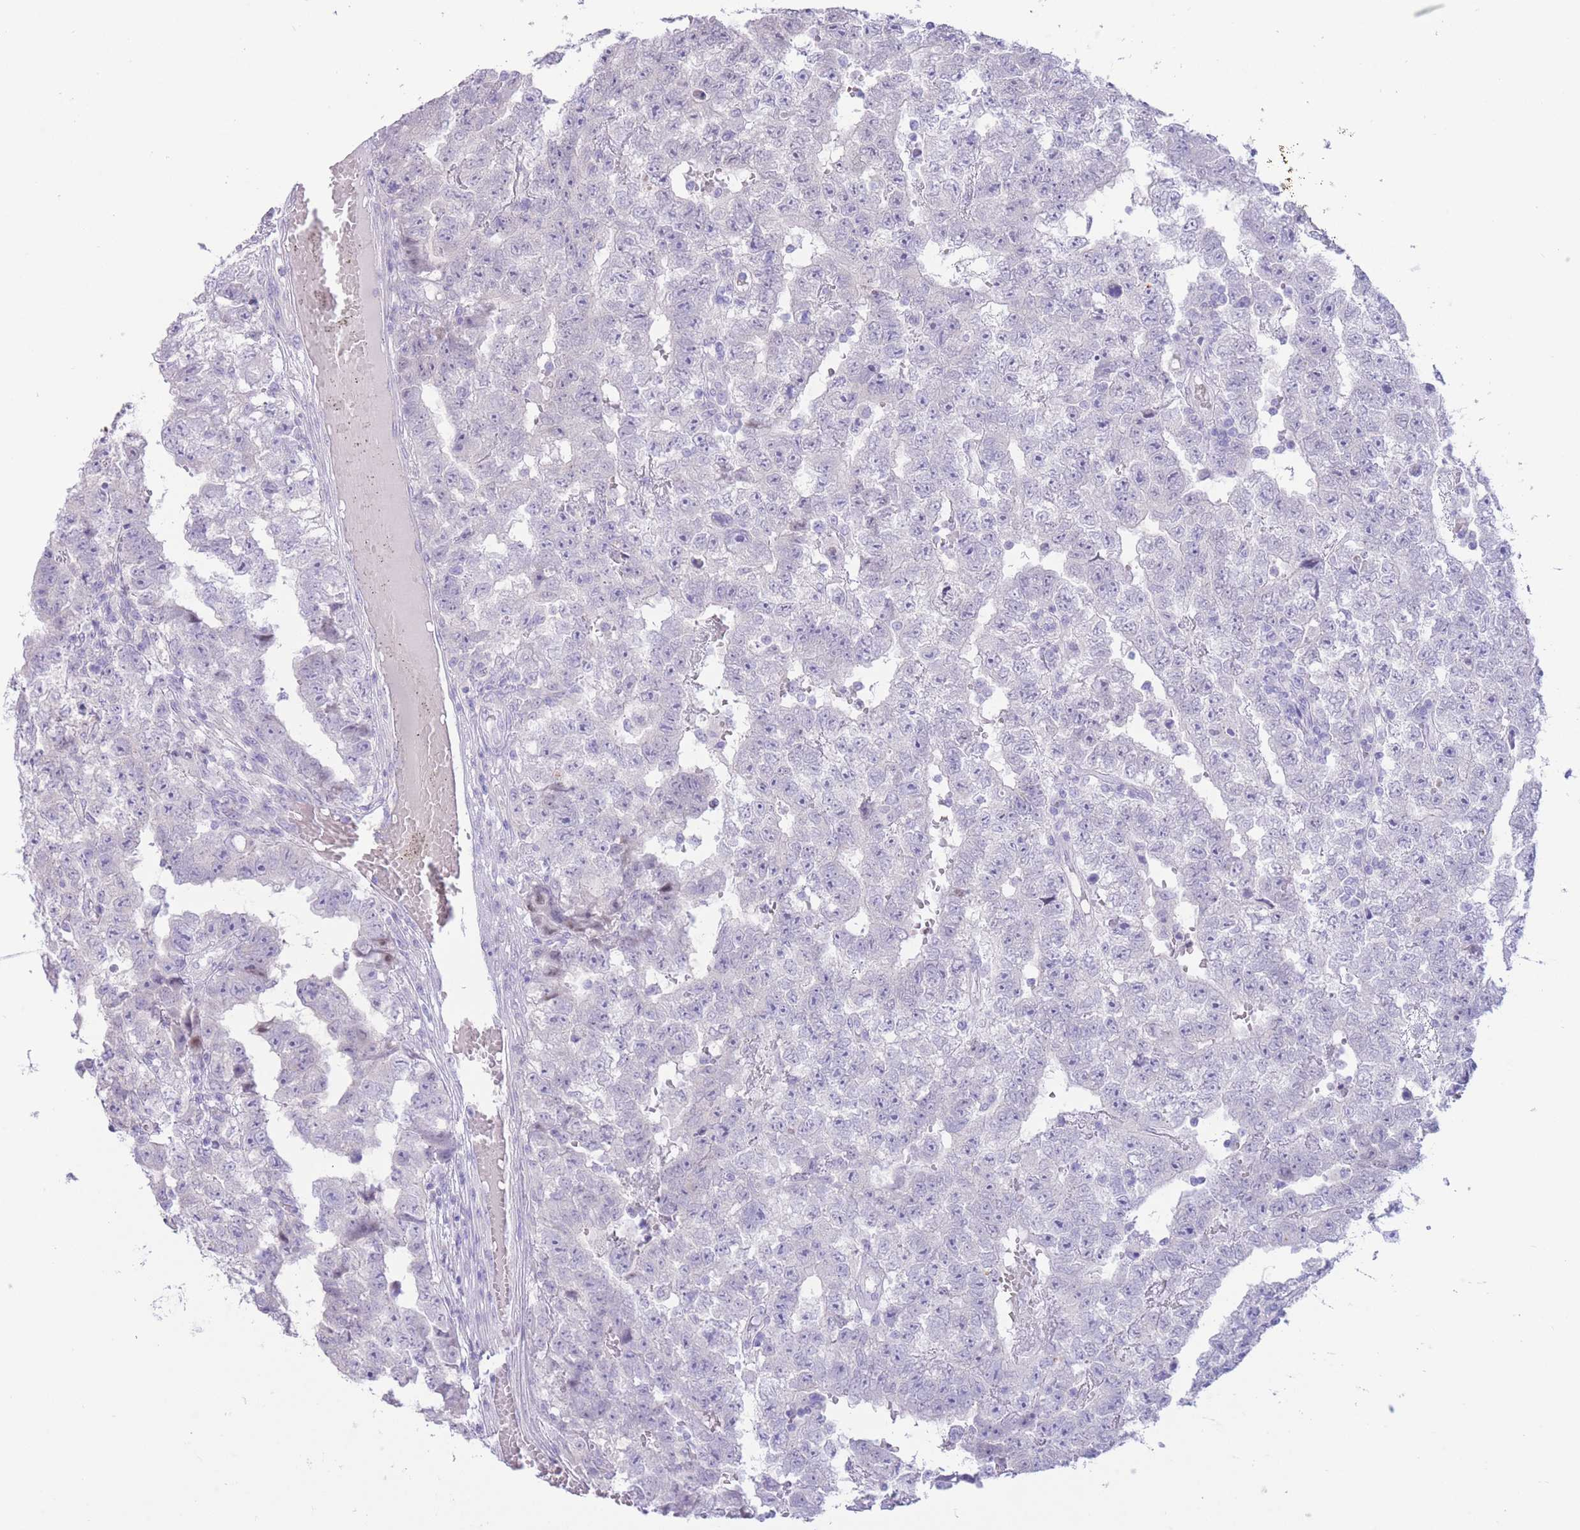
{"staining": {"intensity": "negative", "quantity": "none", "location": "none"}, "tissue": "testis cancer", "cell_type": "Tumor cells", "image_type": "cancer", "snomed": [{"axis": "morphology", "description": "Carcinoma, Embryonal, NOS"}, {"axis": "topography", "description": "Testis"}], "caption": "Tumor cells are negative for brown protein staining in testis cancer.", "gene": "FAH", "patient": {"sex": "male", "age": 25}}